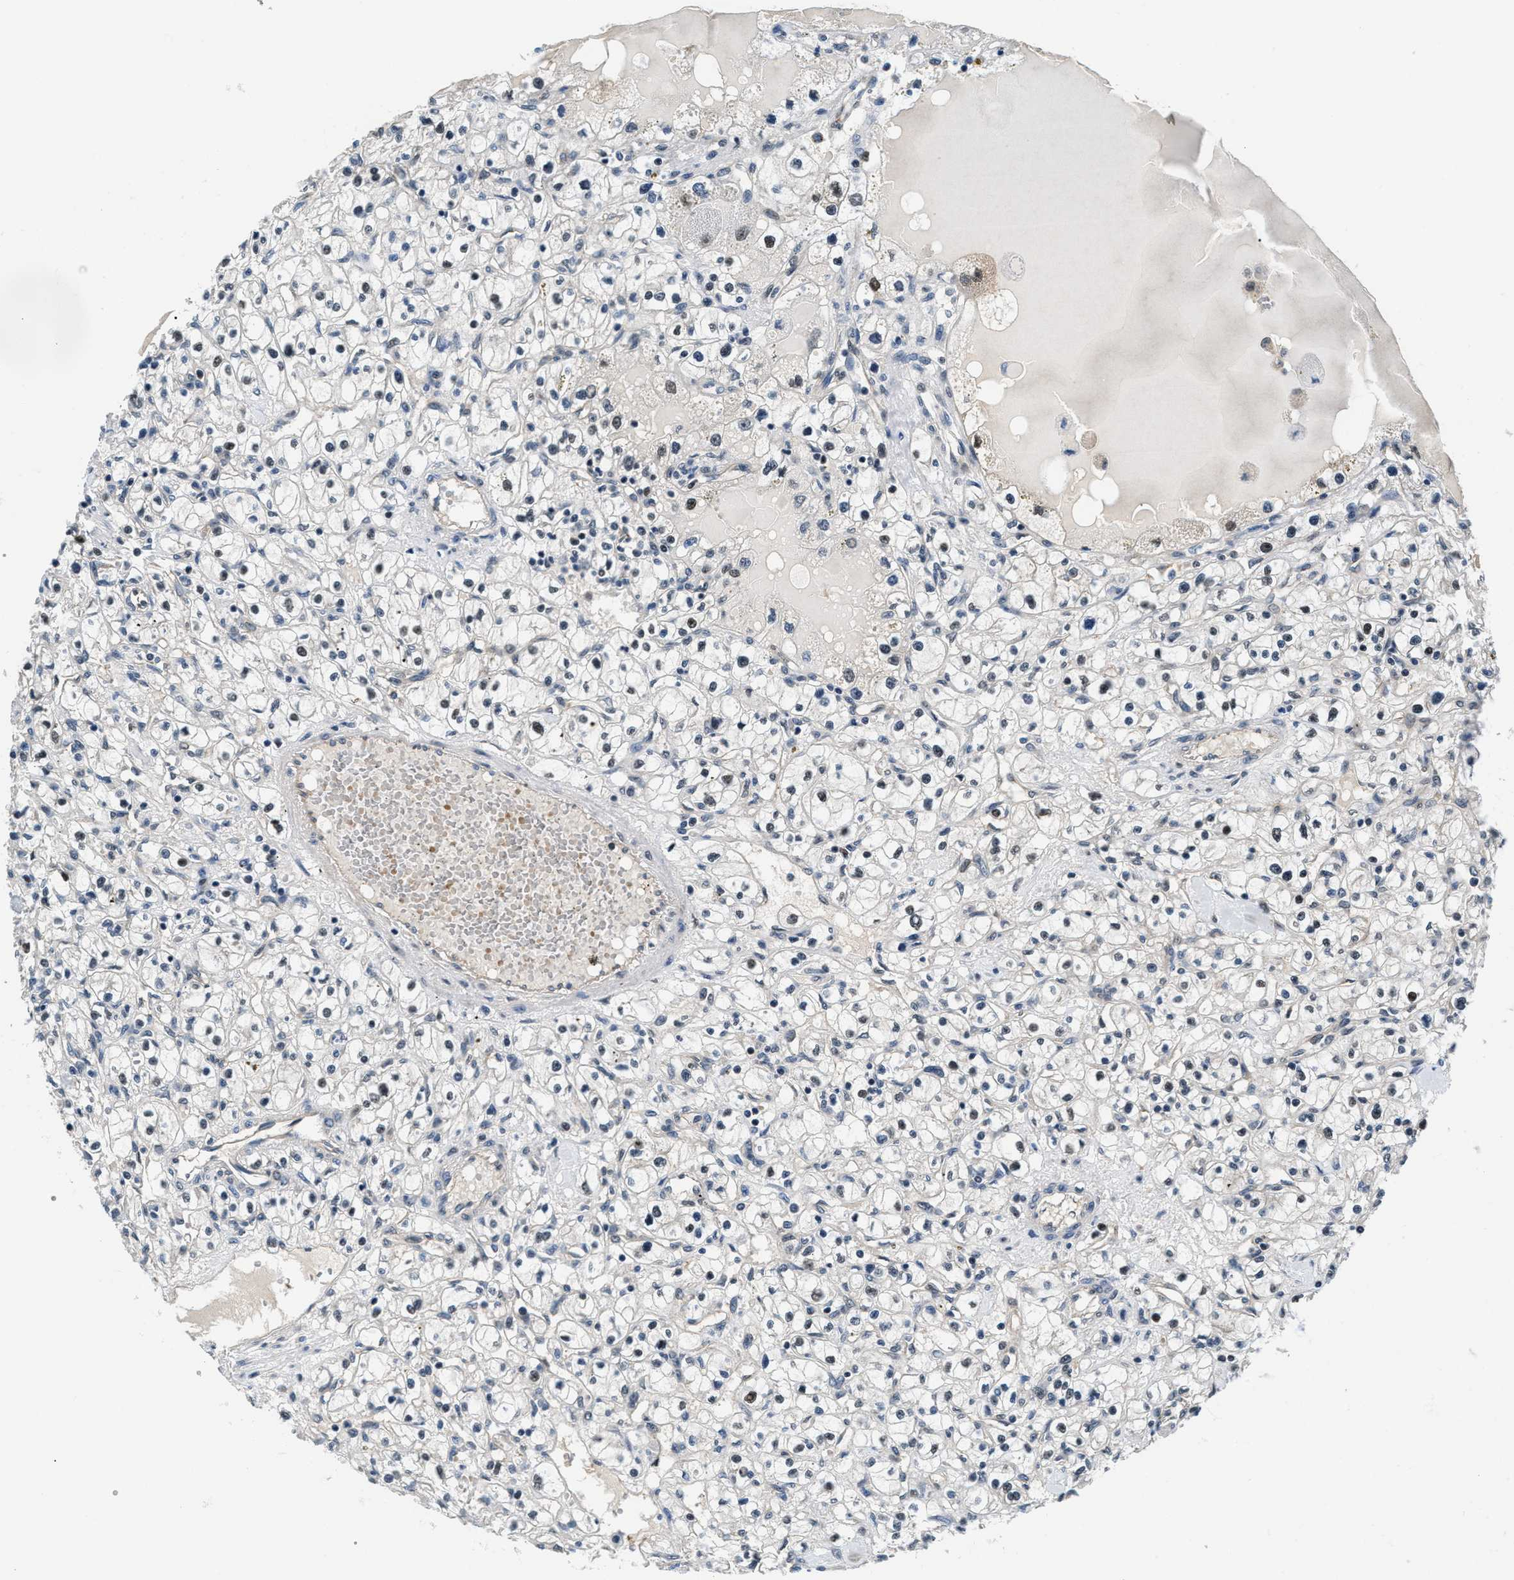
{"staining": {"intensity": "negative", "quantity": "none", "location": "none"}, "tissue": "renal cancer", "cell_type": "Tumor cells", "image_type": "cancer", "snomed": [{"axis": "morphology", "description": "Adenocarcinoma, NOS"}, {"axis": "topography", "description": "Kidney"}], "caption": "Adenocarcinoma (renal) was stained to show a protein in brown. There is no significant positivity in tumor cells. Nuclei are stained in blue.", "gene": "RBM33", "patient": {"sex": "male", "age": 56}}